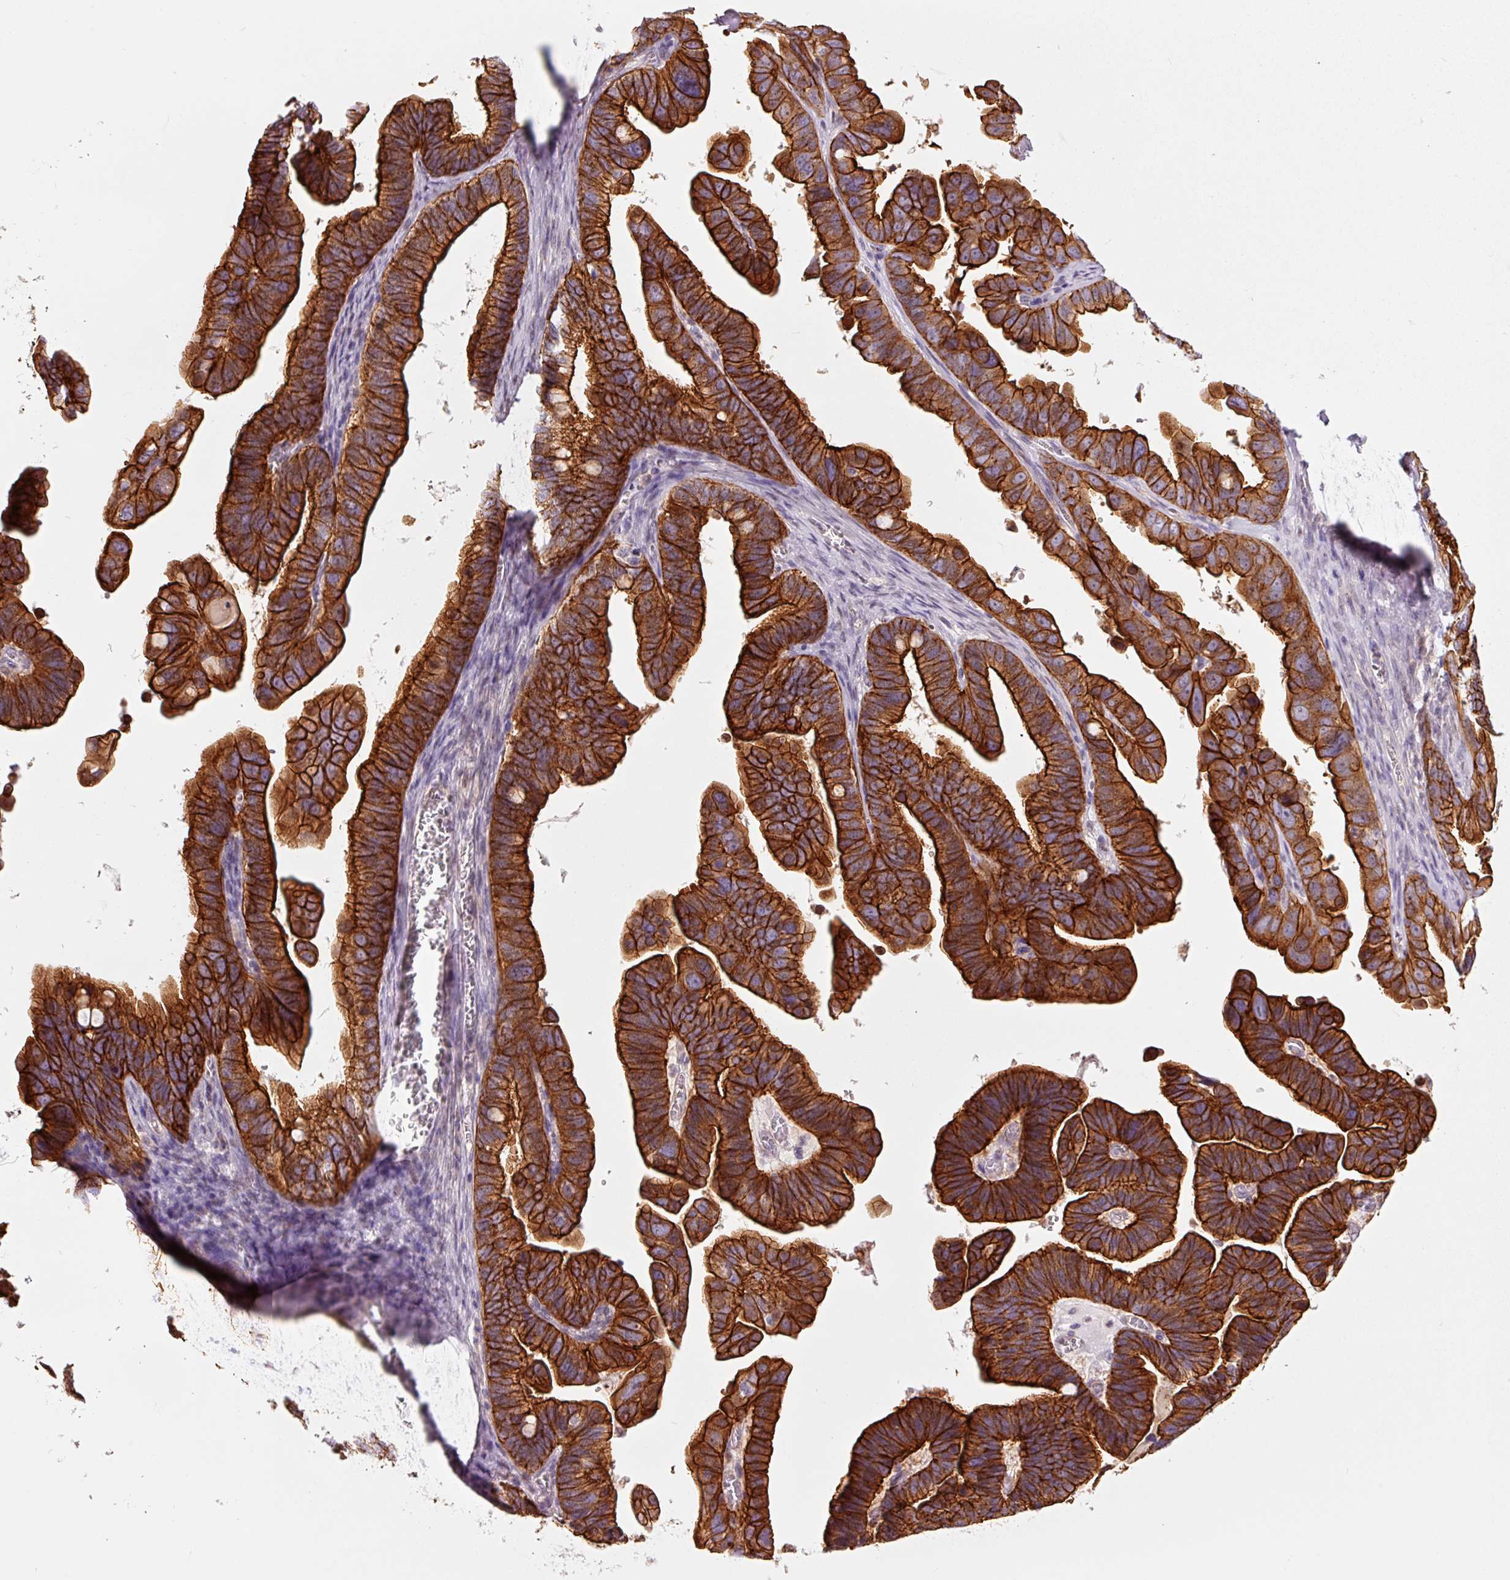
{"staining": {"intensity": "strong", "quantity": ">75%", "location": "cytoplasmic/membranous"}, "tissue": "ovarian cancer", "cell_type": "Tumor cells", "image_type": "cancer", "snomed": [{"axis": "morphology", "description": "Cystadenocarcinoma, serous, NOS"}, {"axis": "topography", "description": "Ovary"}], "caption": "Strong cytoplasmic/membranous expression is appreciated in approximately >75% of tumor cells in ovarian serous cystadenocarcinoma.", "gene": "DAPP1", "patient": {"sex": "female", "age": 56}}